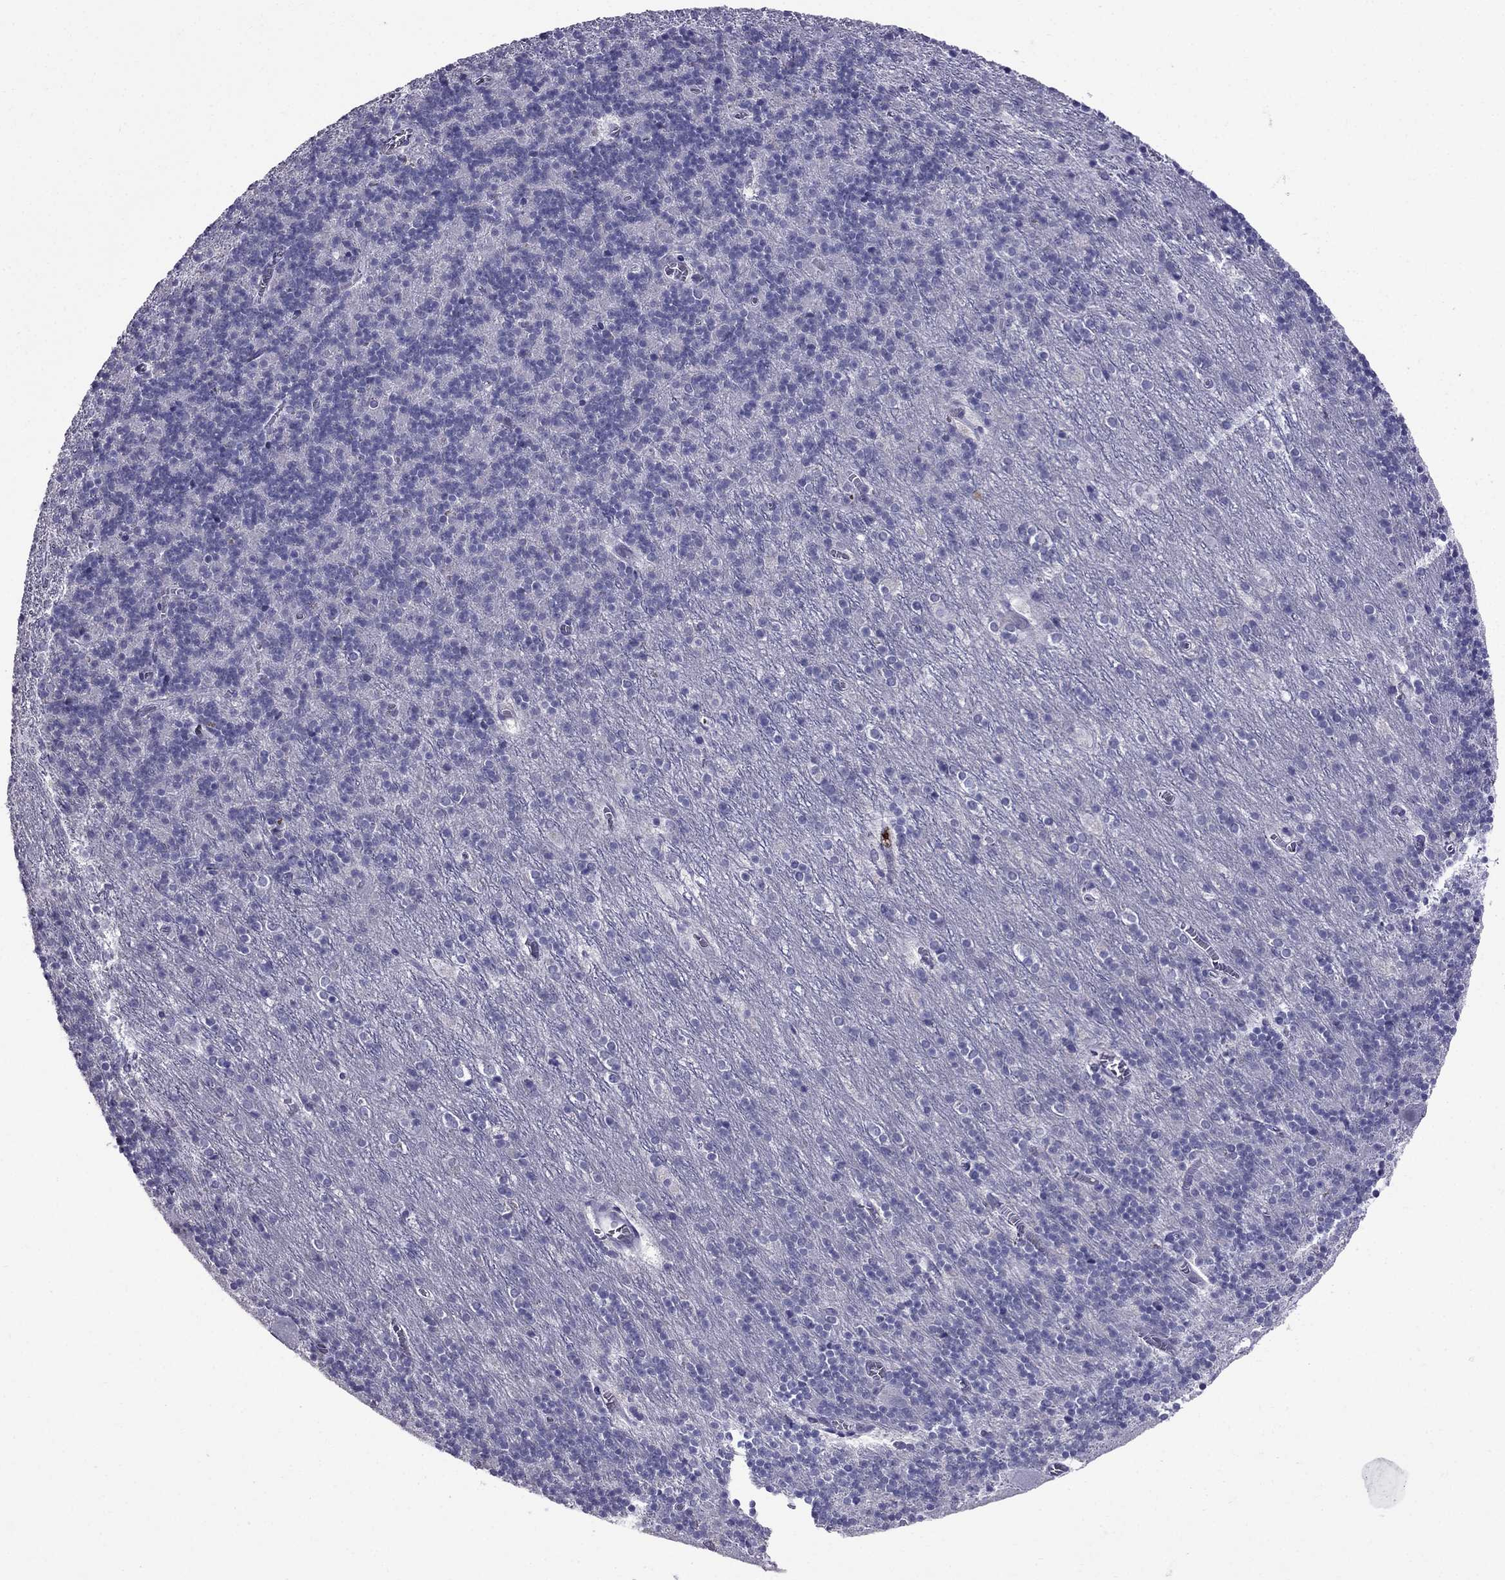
{"staining": {"intensity": "negative", "quantity": "none", "location": "none"}, "tissue": "cerebellum", "cell_type": "Cells in granular layer", "image_type": "normal", "snomed": [{"axis": "morphology", "description": "Normal tissue, NOS"}, {"axis": "topography", "description": "Cerebellum"}], "caption": "Photomicrograph shows no significant protein expression in cells in granular layer of normal cerebellum. (DAB immunohistochemistry with hematoxylin counter stain).", "gene": "OLFM4", "patient": {"sex": "male", "age": 70}}